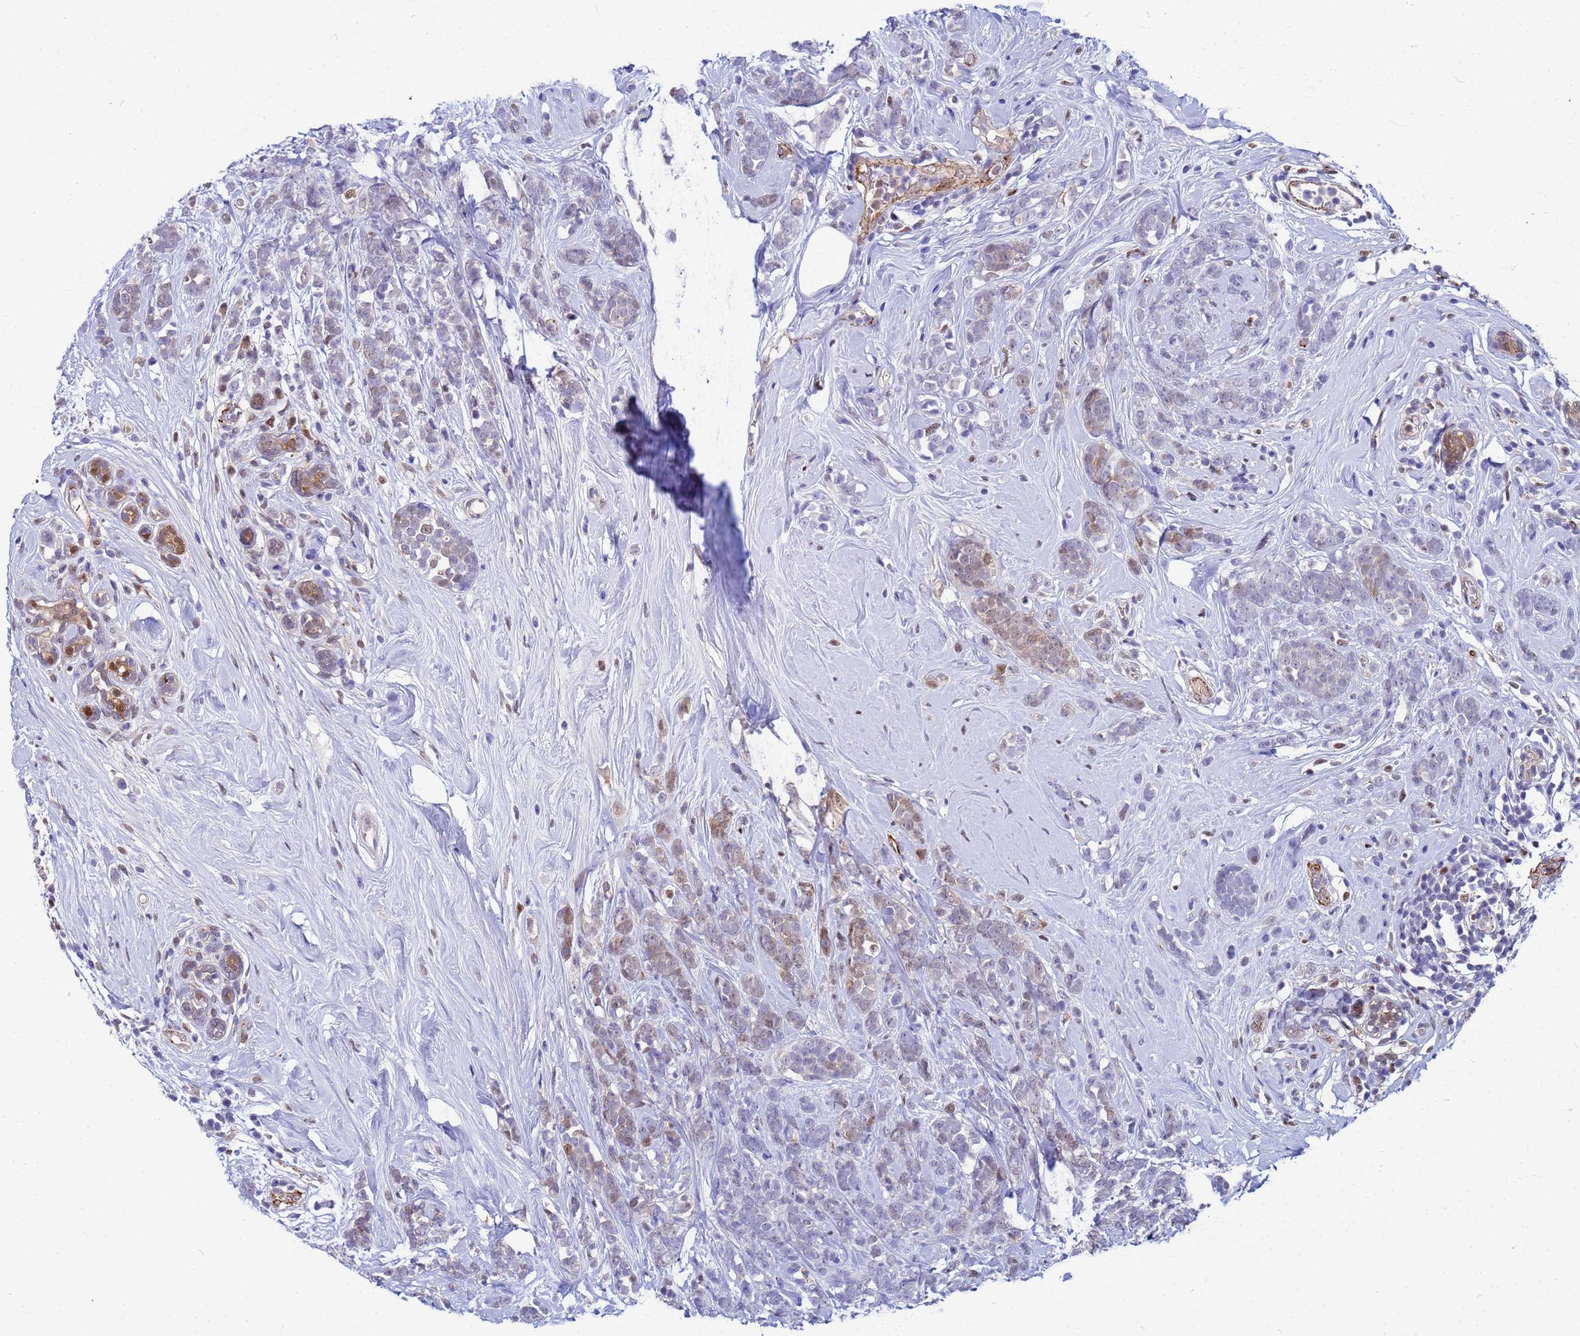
{"staining": {"intensity": "weak", "quantity": "<25%", "location": "cytoplasmic/membranous"}, "tissue": "breast cancer", "cell_type": "Tumor cells", "image_type": "cancer", "snomed": [{"axis": "morphology", "description": "Duct carcinoma"}, {"axis": "topography", "description": "Breast"}], "caption": "A photomicrograph of breast cancer (intraductal carcinoma) stained for a protein demonstrates no brown staining in tumor cells. (Immunohistochemistry (ihc), brightfield microscopy, high magnification).", "gene": "SLC25A37", "patient": {"sex": "female", "age": 75}}